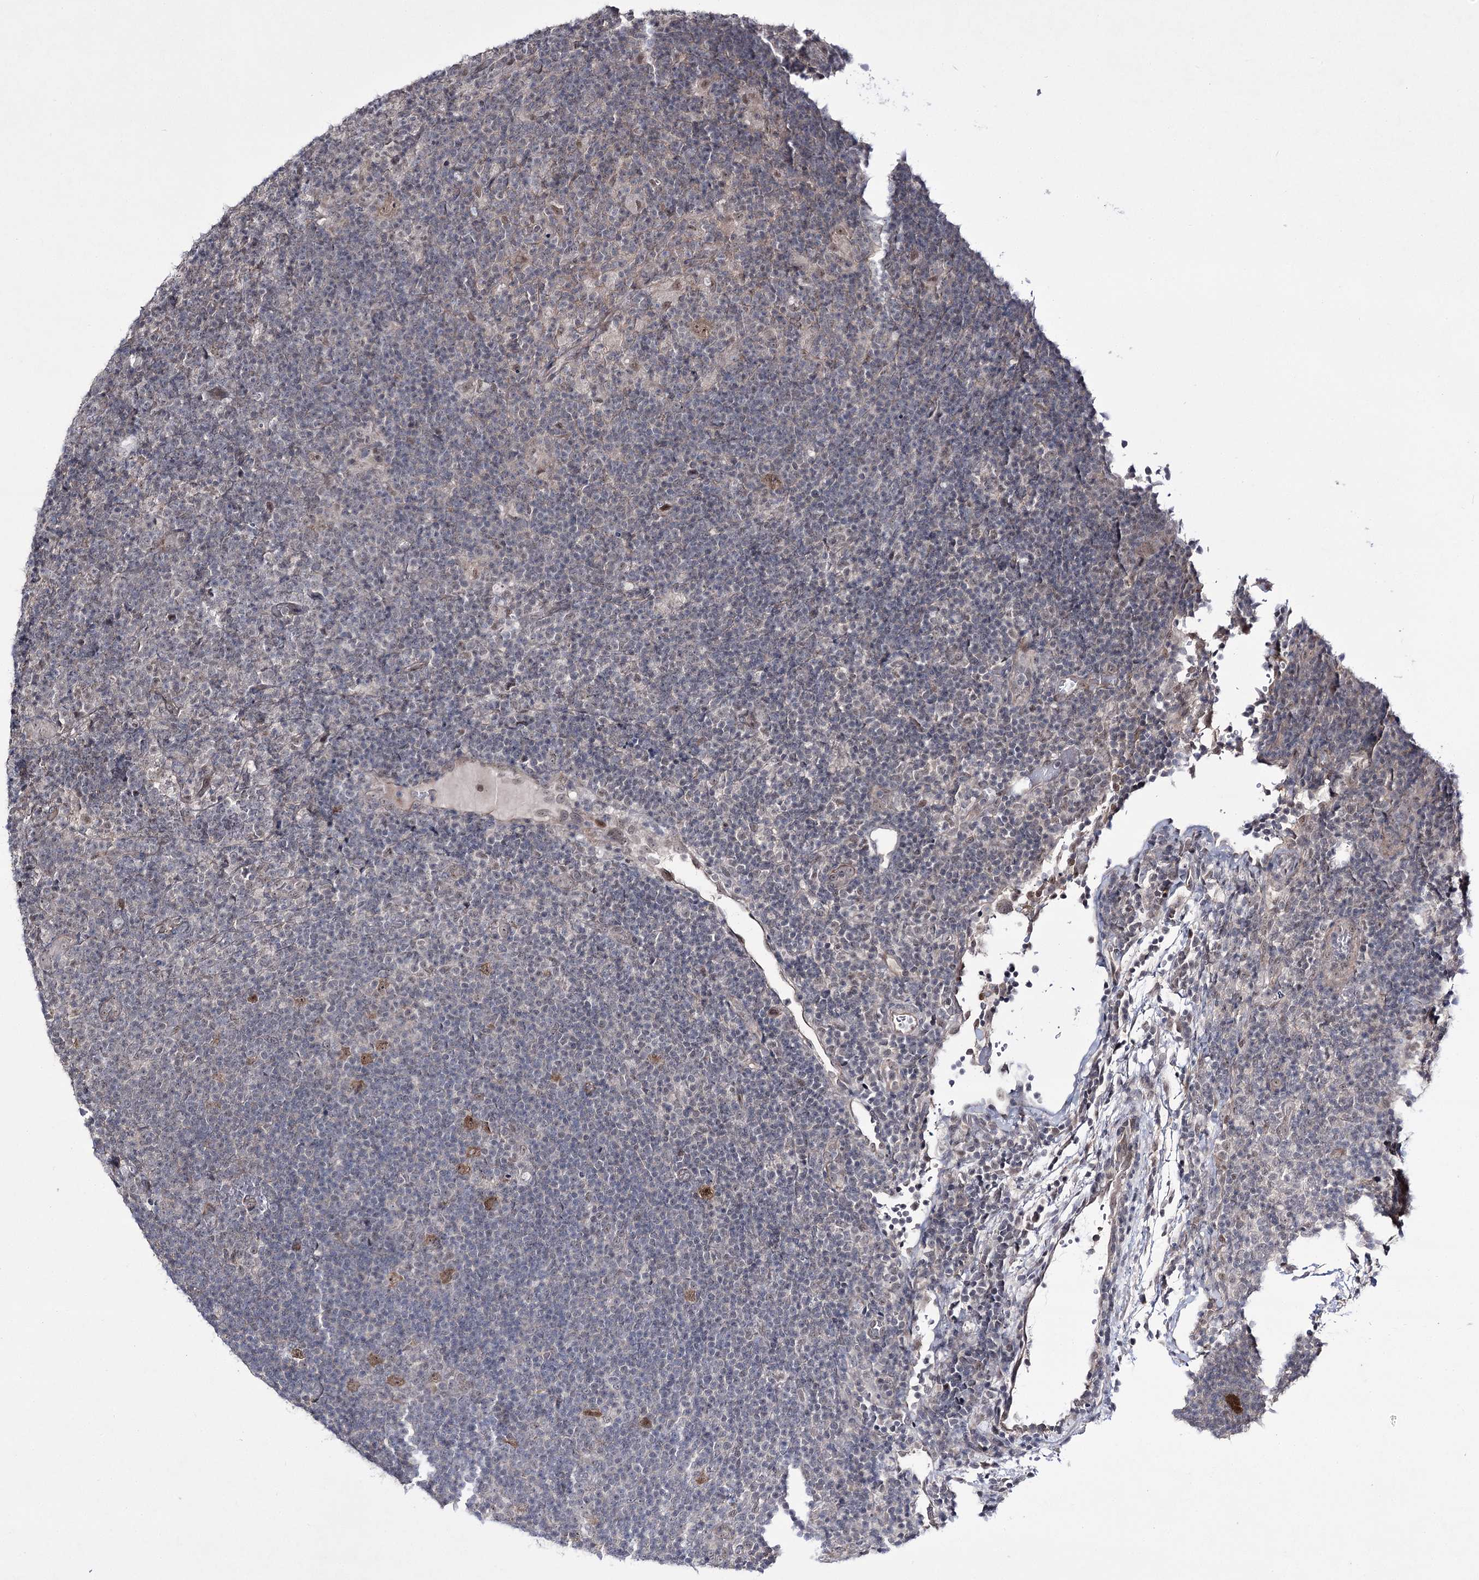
{"staining": {"intensity": "moderate", "quantity": ">75%", "location": "cytoplasmic/membranous,nuclear"}, "tissue": "lymphoma", "cell_type": "Tumor cells", "image_type": "cancer", "snomed": [{"axis": "morphology", "description": "Hodgkin's disease, NOS"}, {"axis": "topography", "description": "Lymph node"}], "caption": "The histopathology image reveals staining of Hodgkin's disease, revealing moderate cytoplasmic/membranous and nuclear protein staining (brown color) within tumor cells.", "gene": "HOXC11", "patient": {"sex": "female", "age": 57}}